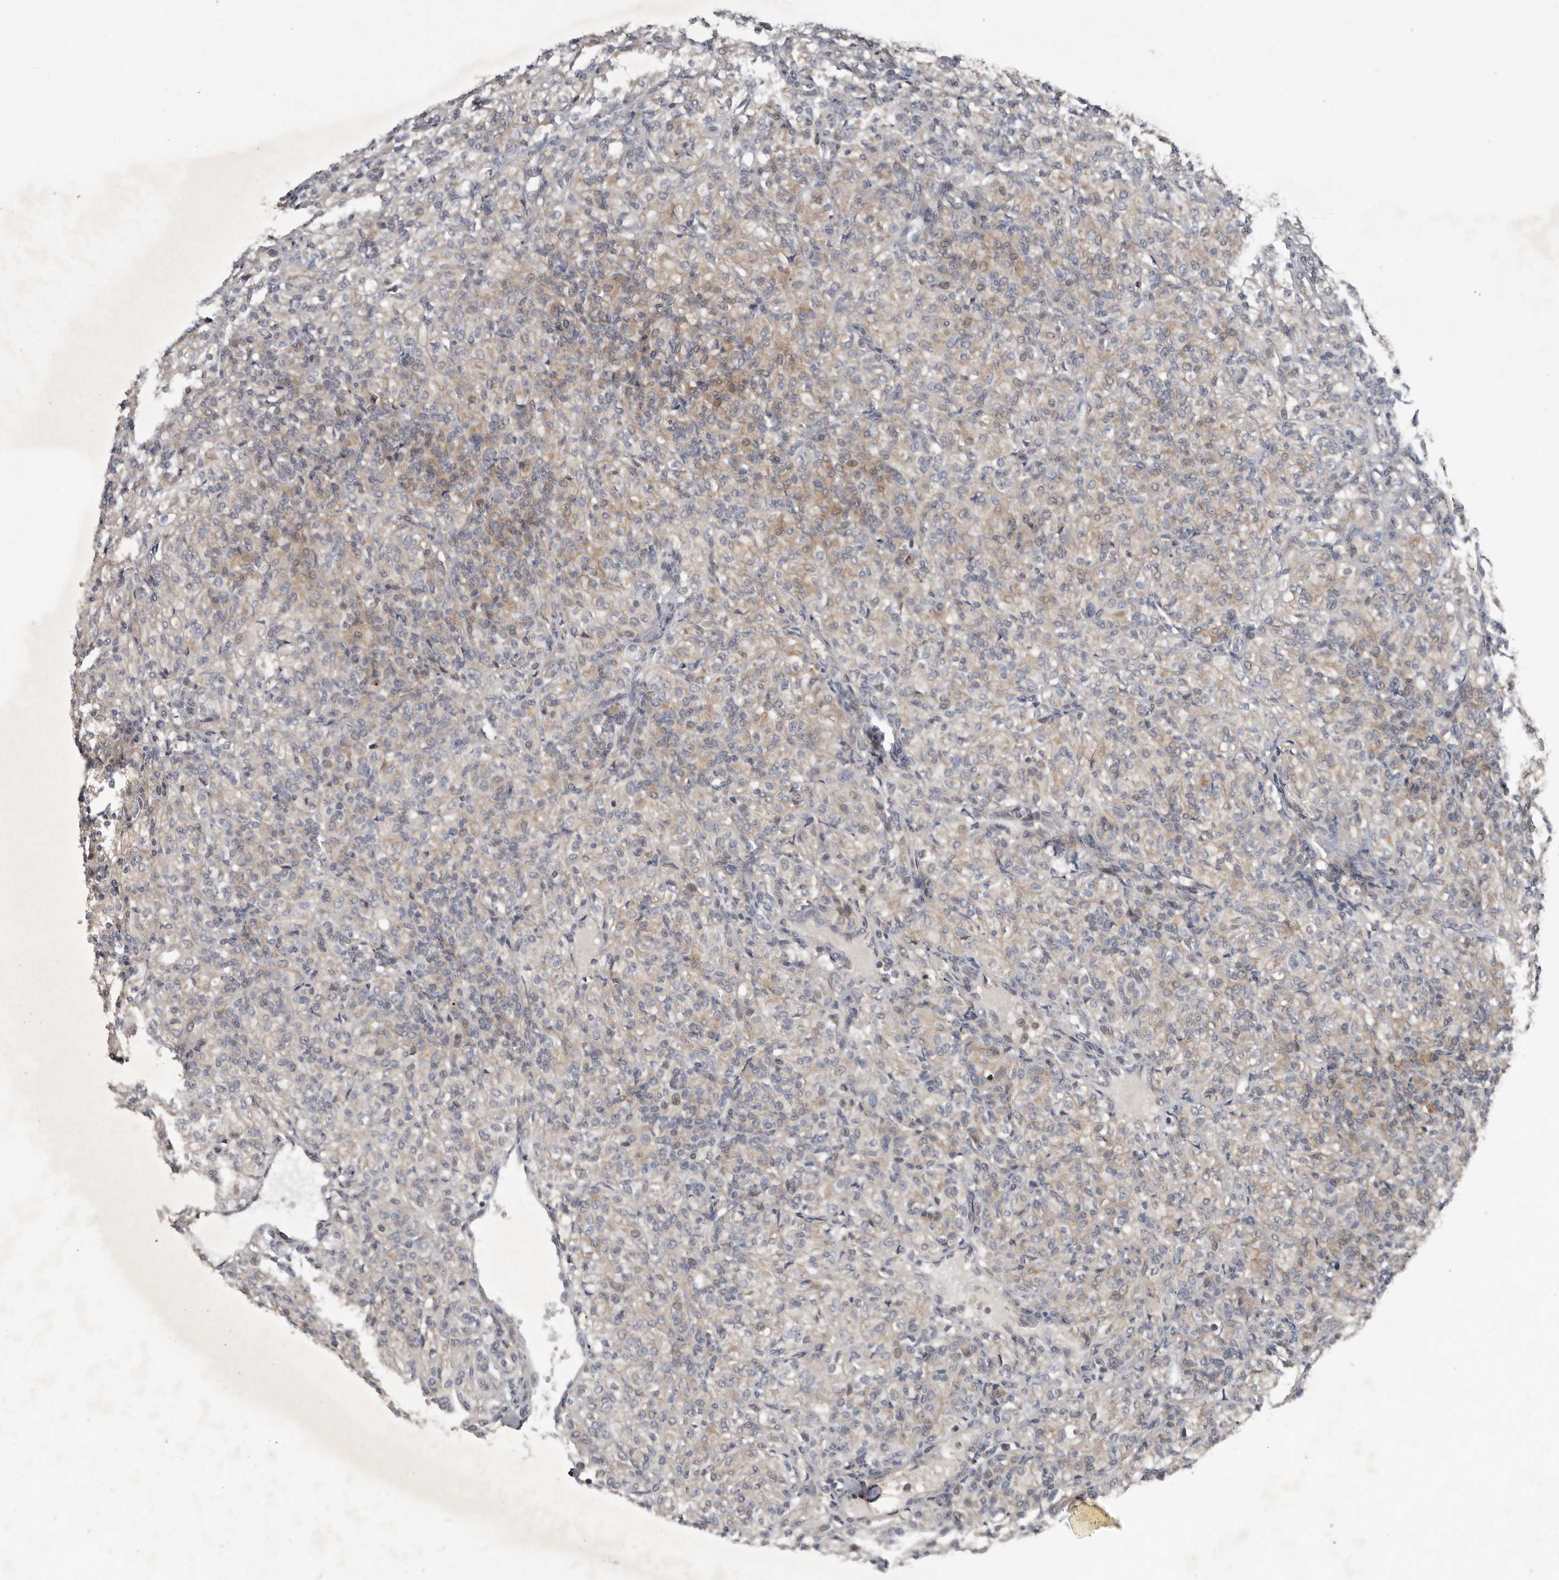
{"staining": {"intensity": "weak", "quantity": "<25%", "location": "cytoplasmic/membranous"}, "tissue": "renal cancer", "cell_type": "Tumor cells", "image_type": "cancer", "snomed": [{"axis": "morphology", "description": "Adenocarcinoma, NOS"}, {"axis": "topography", "description": "Kidney"}], "caption": "DAB (3,3'-diaminobenzidine) immunohistochemical staining of human renal cancer (adenocarcinoma) demonstrates no significant expression in tumor cells. The staining is performed using DAB brown chromogen with nuclei counter-stained in using hematoxylin.", "gene": "CHML", "patient": {"sex": "male", "age": 77}}